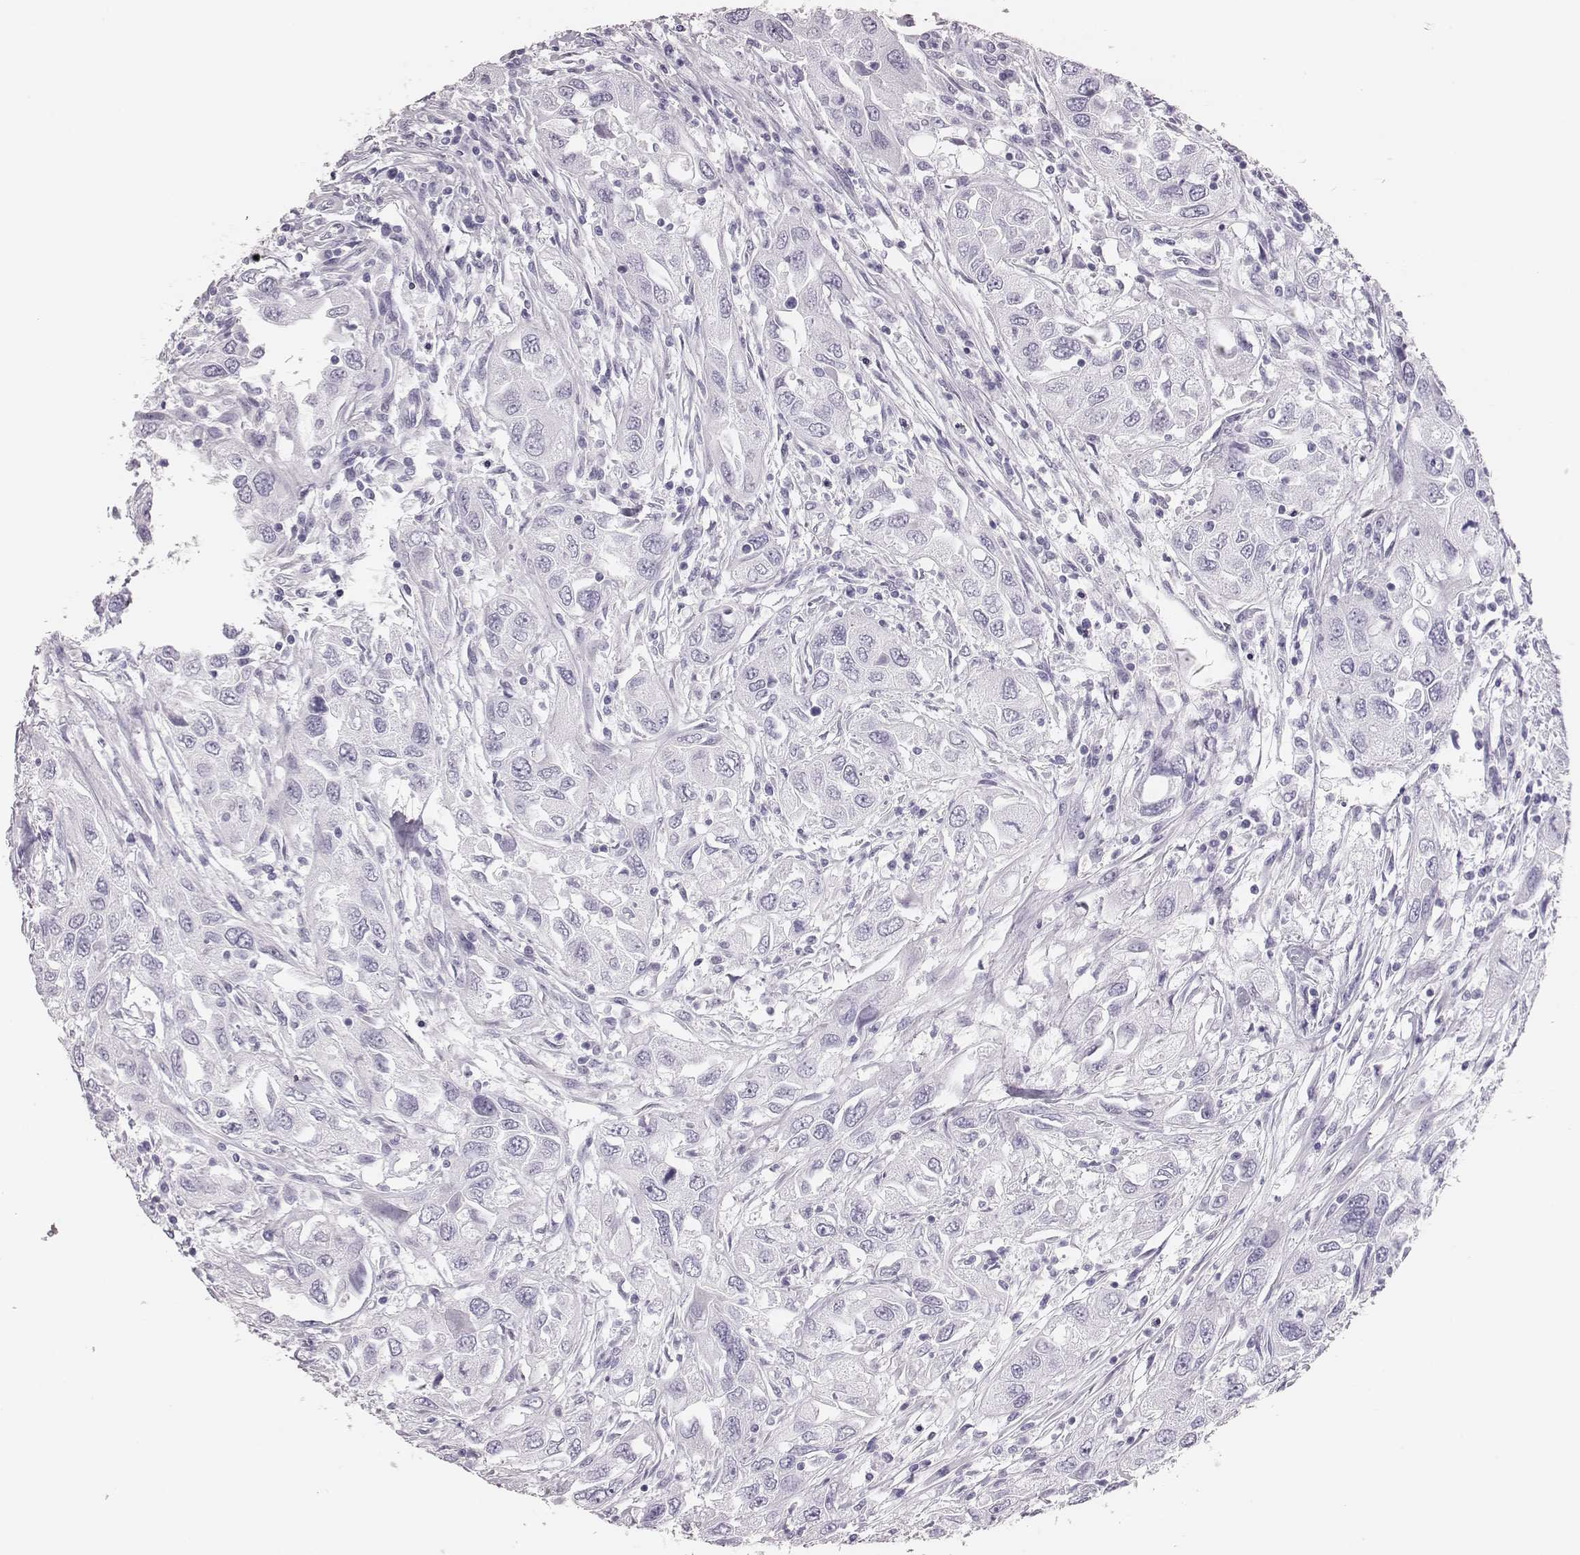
{"staining": {"intensity": "negative", "quantity": "none", "location": "none"}, "tissue": "urothelial cancer", "cell_type": "Tumor cells", "image_type": "cancer", "snomed": [{"axis": "morphology", "description": "Urothelial carcinoma, High grade"}, {"axis": "topography", "description": "Urinary bladder"}], "caption": "IHC of human urothelial cancer exhibits no staining in tumor cells. (DAB IHC visualized using brightfield microscopy, high magnification).", "gene": "H1-6", "patient": {"sex": "male", "age": 76}}